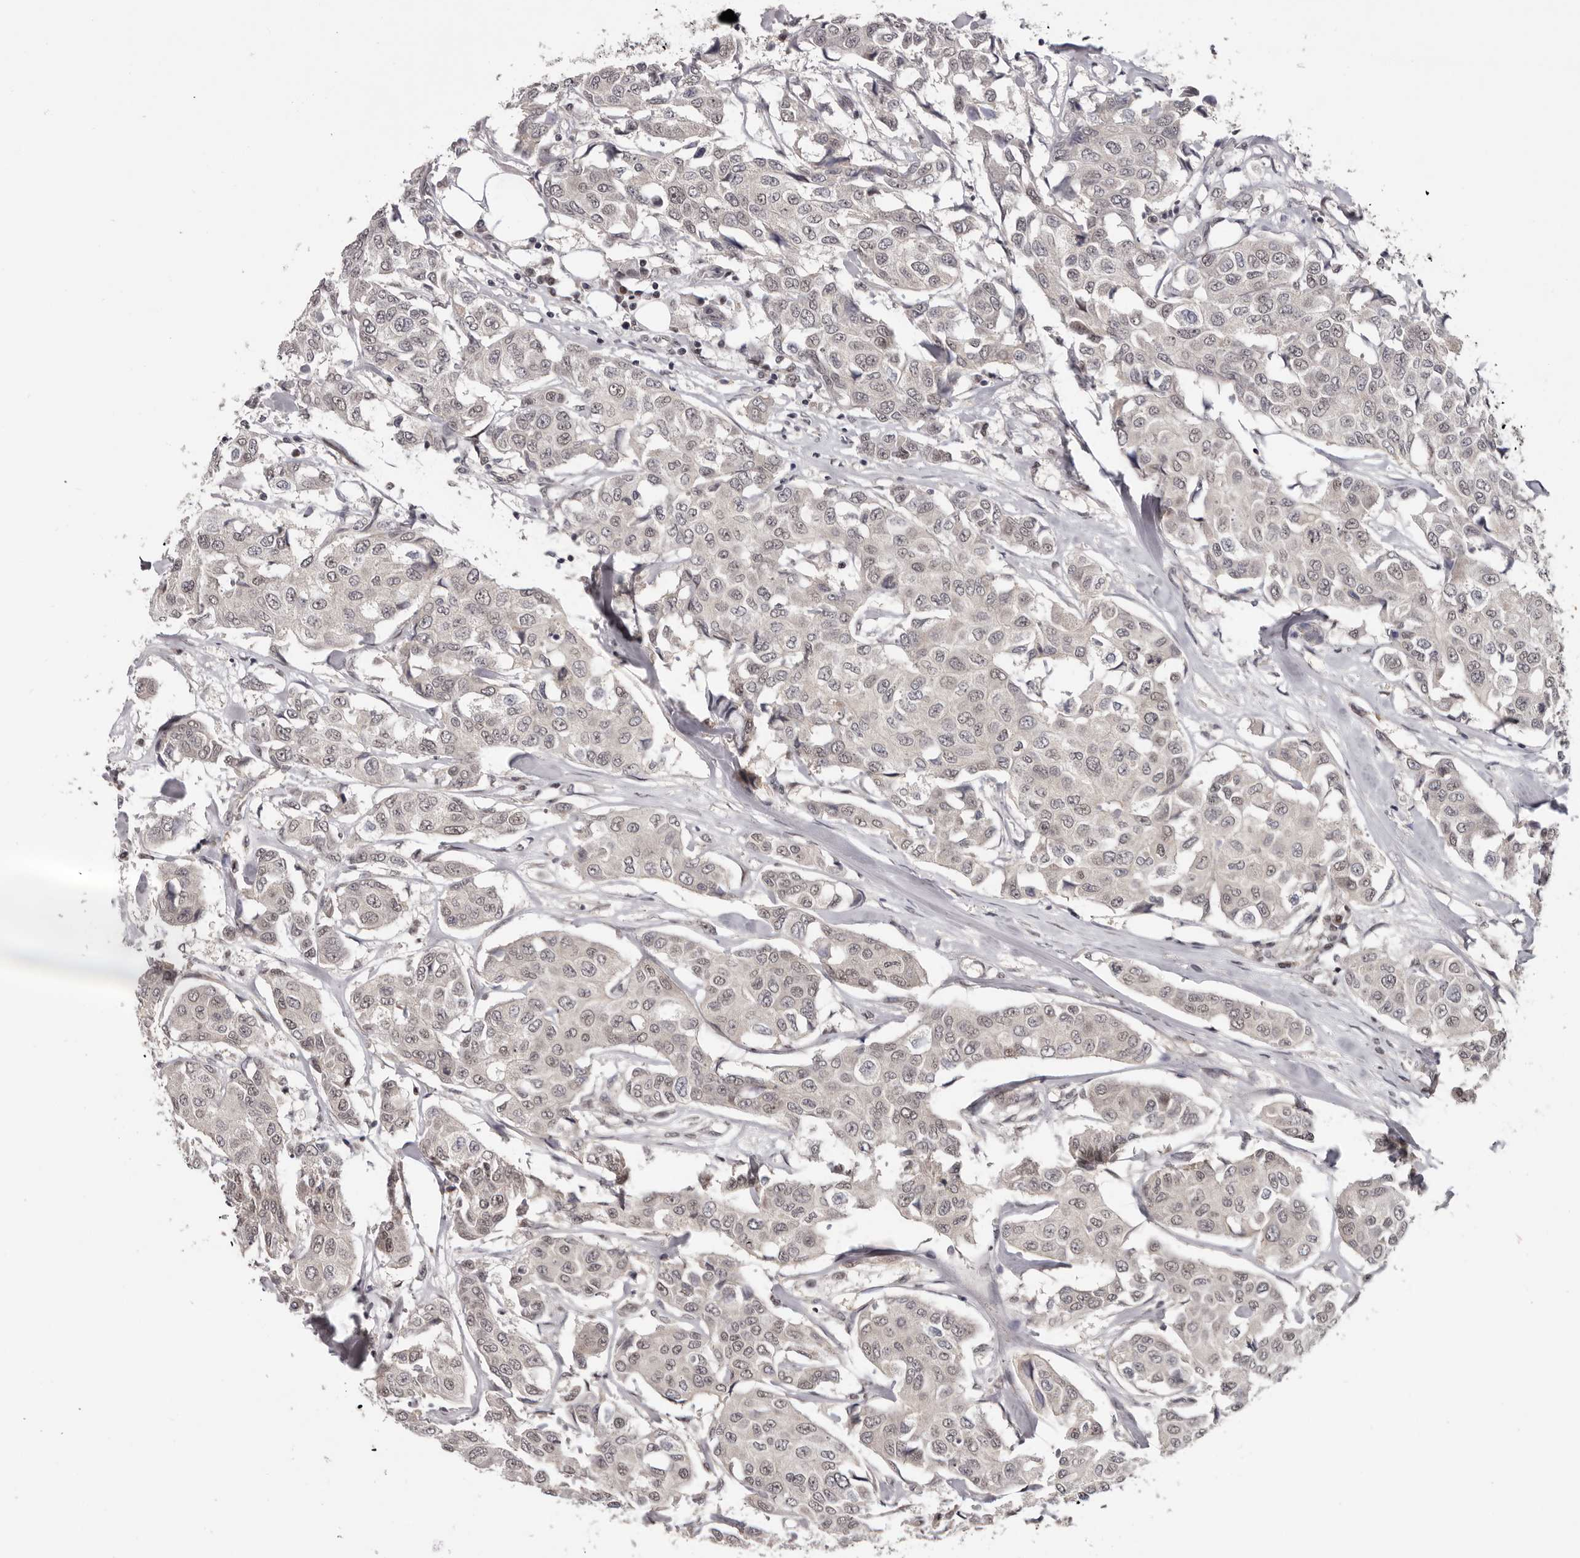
{"staining": {"intensity": "negative", "quantity": "none", "location": "none"}, "tissue": "breast cancer", "cell_type": "Tumor cells", "image_type": "cancer", "snomed": [{"axis": "morphology", "description": "Duct carcinoma"}, {"axis": "topography", "description": "Breast"}], "caption": "Human breast cancer (infiltrating ductal carcinoma) stained for a protein using immunohistochemistry reveals no positivity in tumor cells.", "gene": "TBX5", "patient": {"sex": "female", "age": 80}}